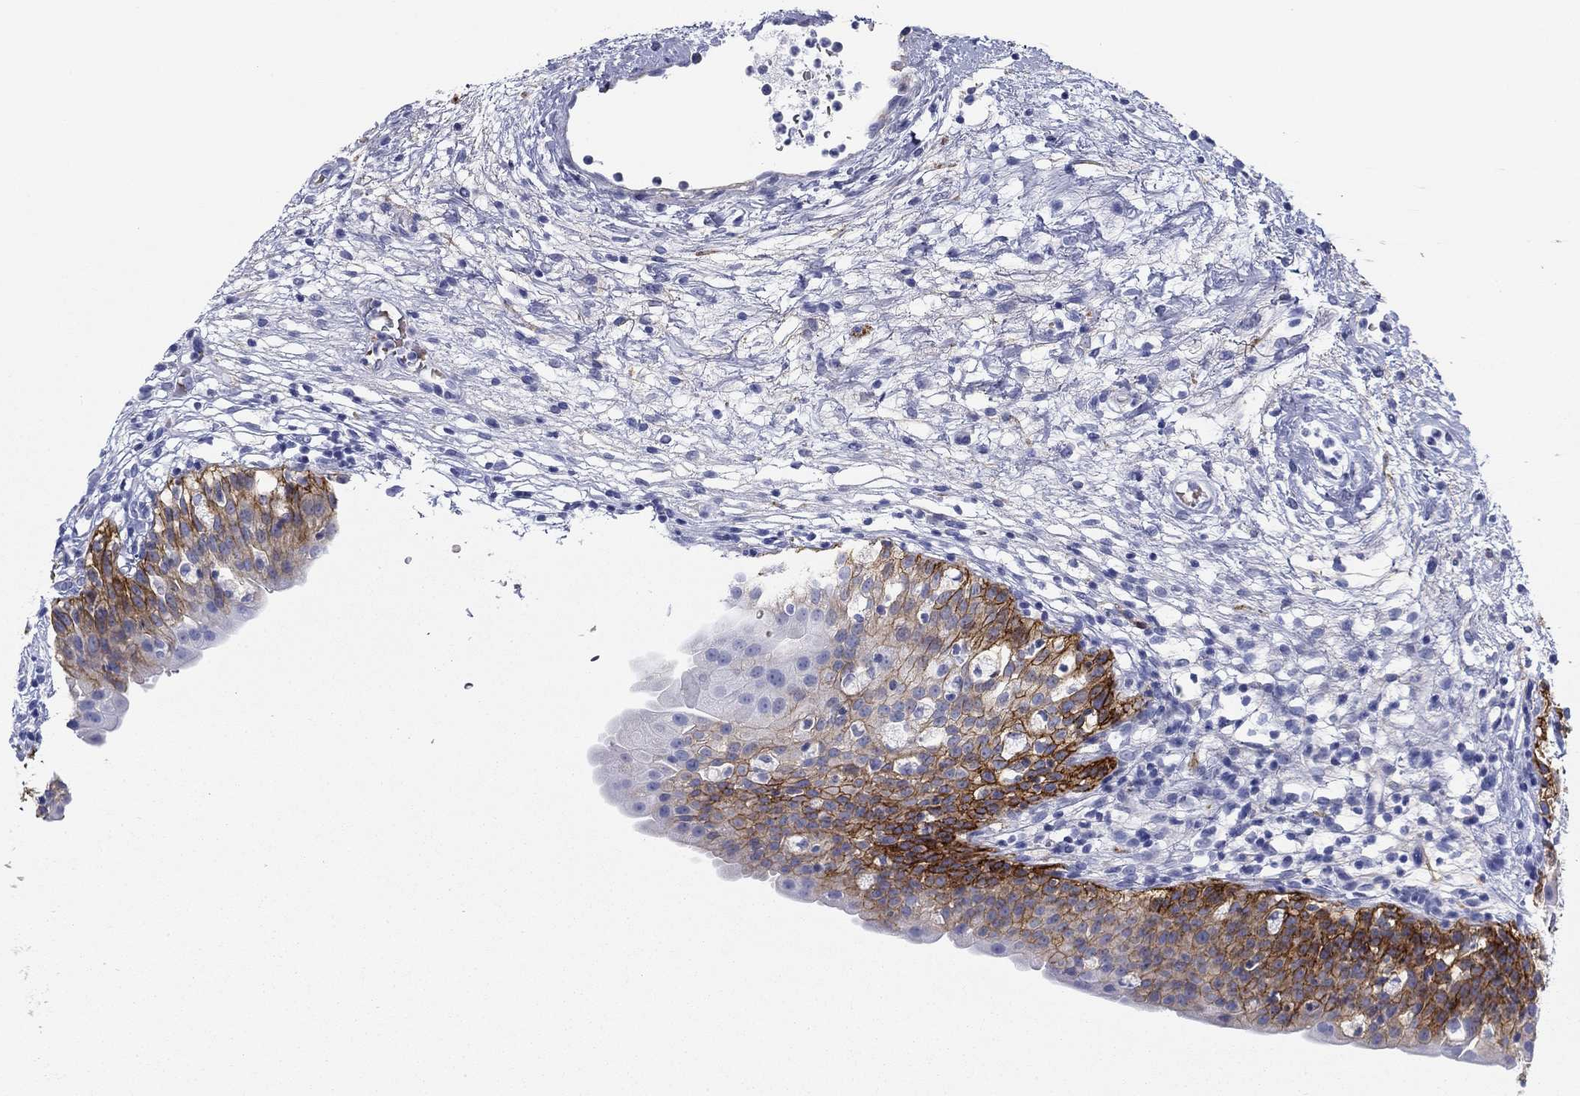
{"staining": {"intensity": "strong", "quantity": "<25%", "location": "cytoplasmic/membranous"}, "tissue": "urinary bladder", "cell_type": "Urothelial cells", "image_type": "normal", "snomed": [{"axis": "morphology", "description": "Normal tissue, NOS"}, {"axis": "topography", "description": "Urinary bladder"}], "caption": "Urinary bladder stained with a brown dye demonstrates strong cytoplasmic/membranous positive positivity in about <25% of urothelial cells.", "gene": "GPC1", "patient": {"sex": "male", "age": 76}}